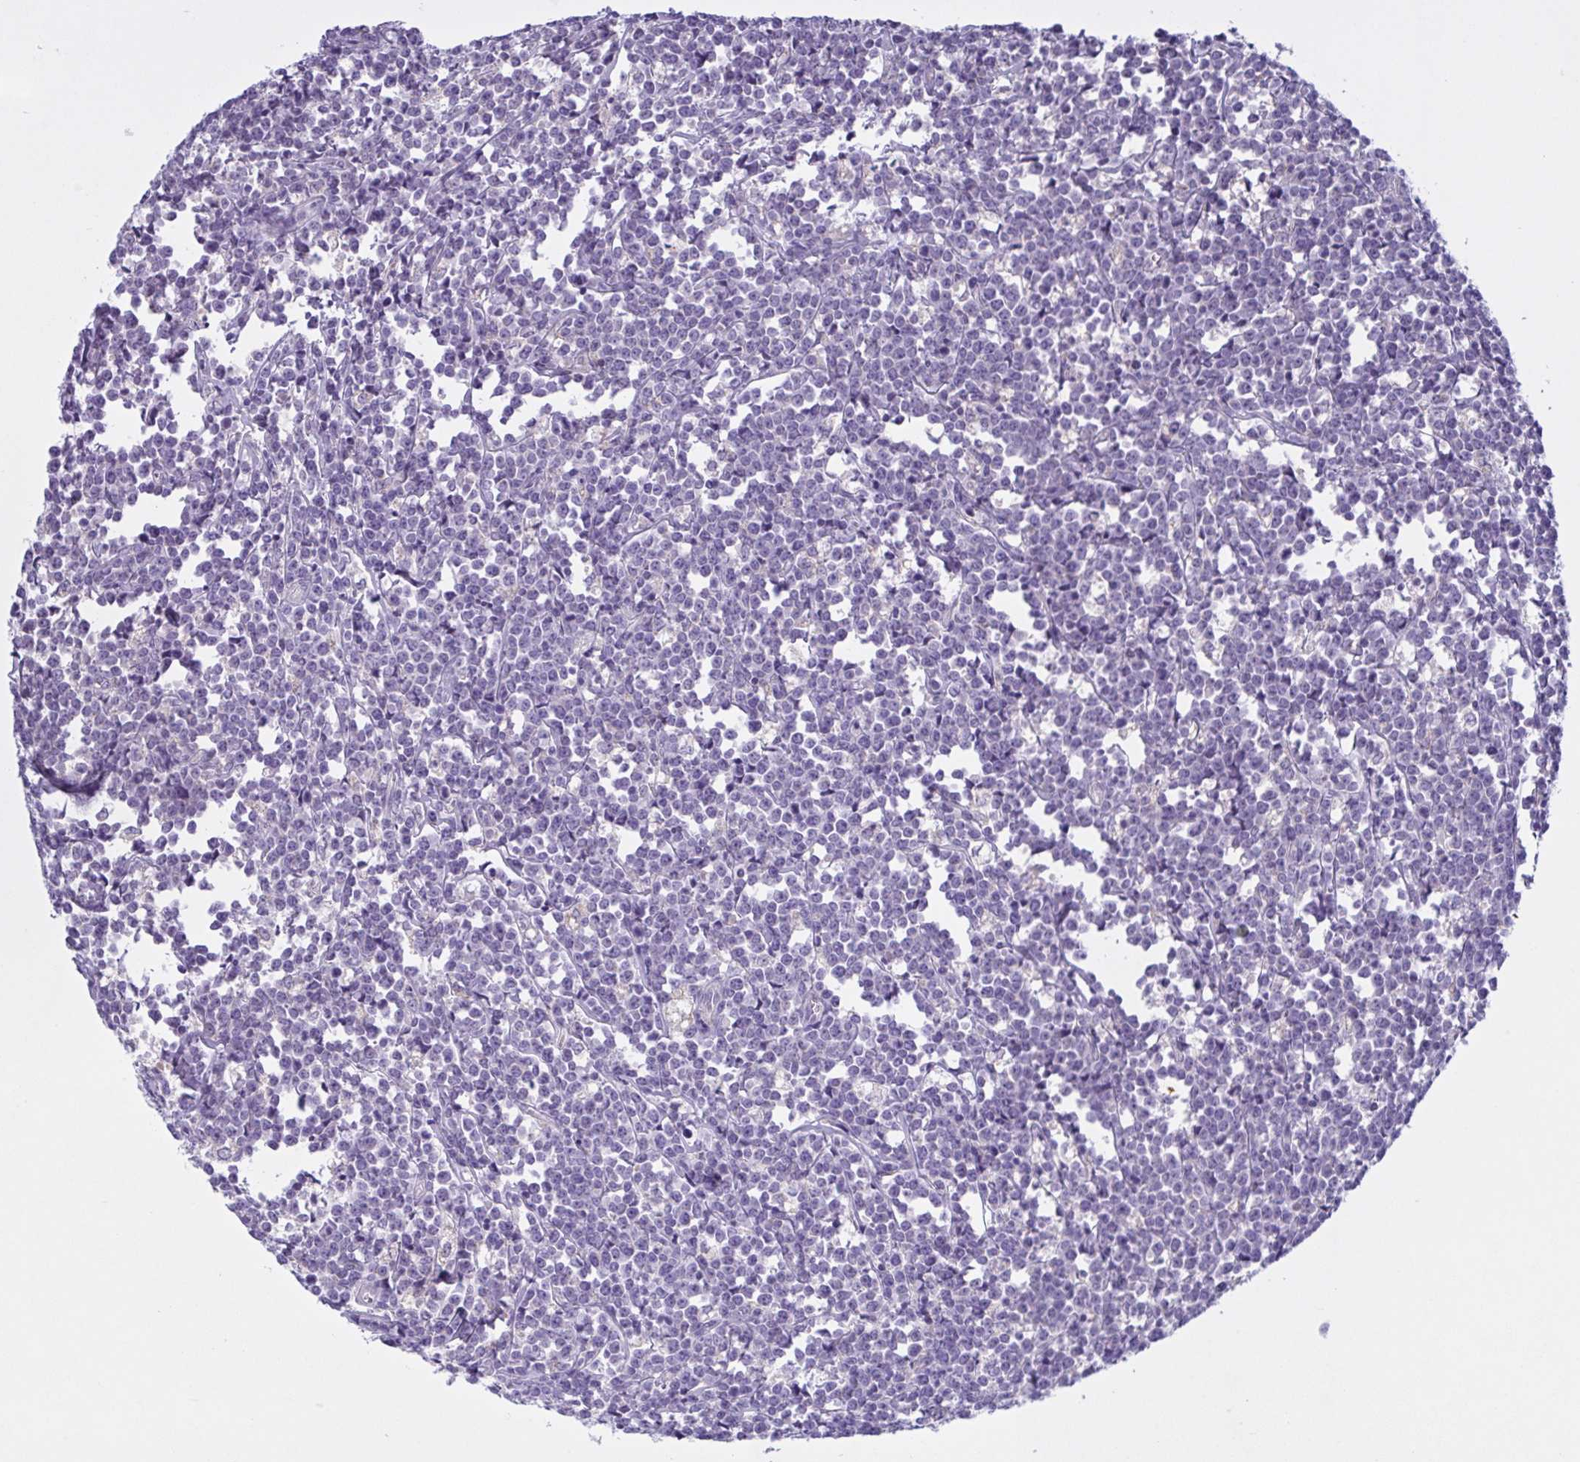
{"staining": {"intensity": "negative", "quantity": "none", "location": "none"}, "tissue": "lymphoma", "cell_type": "Tumor cells", "image_type": "cancer", "snomed": [{"axis": "morphology", "description": "Malignant lymphoma, non-Hodgkin's type, High grade"}, {"axis": "topography", "description": "Small intestine"}], "caption": "Human malignant lymphoma, non-Hodgkin's type (high-grade) stained for a protein using immunohistochemistry shows no expression in tumor cells.", "gene": "F13B", "patient": {"sex": "female", "age": 56}}